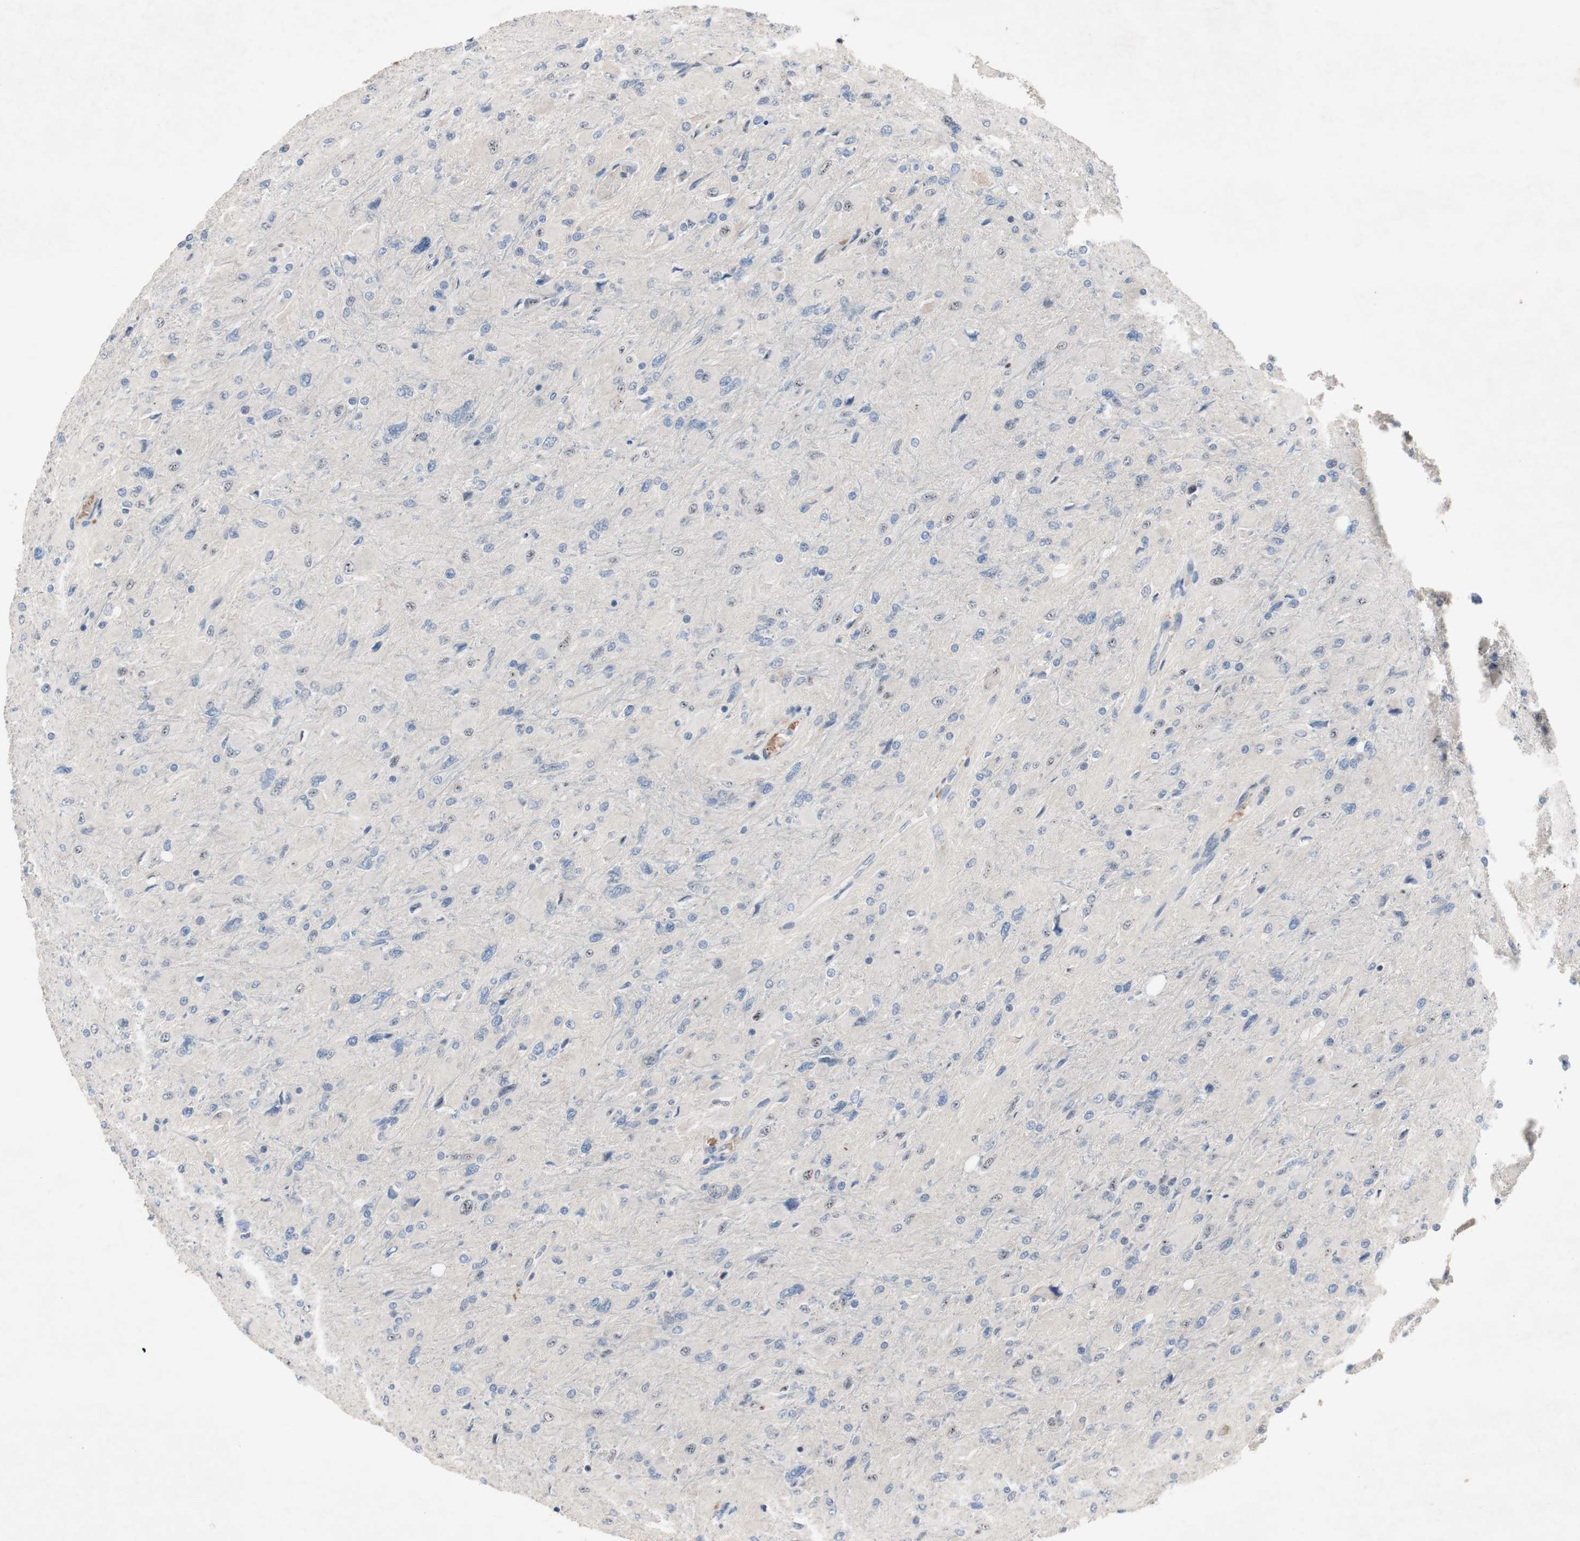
{"staining": {"intensity": "negative", "quantity": "none", "location": "none"}, "tissue": "glioma", "cell_type": "Tumor cells", "image_type": "cancer", "snomed": [{"axis": "morphology", "description": "Glioma, malignant, High grade"}, {"axis": "topography", "description": "Cerebral cortex"}], "caption": "The image demonstrates no significant positivity in tumor cells of glioma. (DAB (3,3'-diaminobenzidine) immunohistochemistry (IHC) with hematoxylin counter stain).", "gene": "SOX7", "patient": {"sex": "female", "age": 36}}